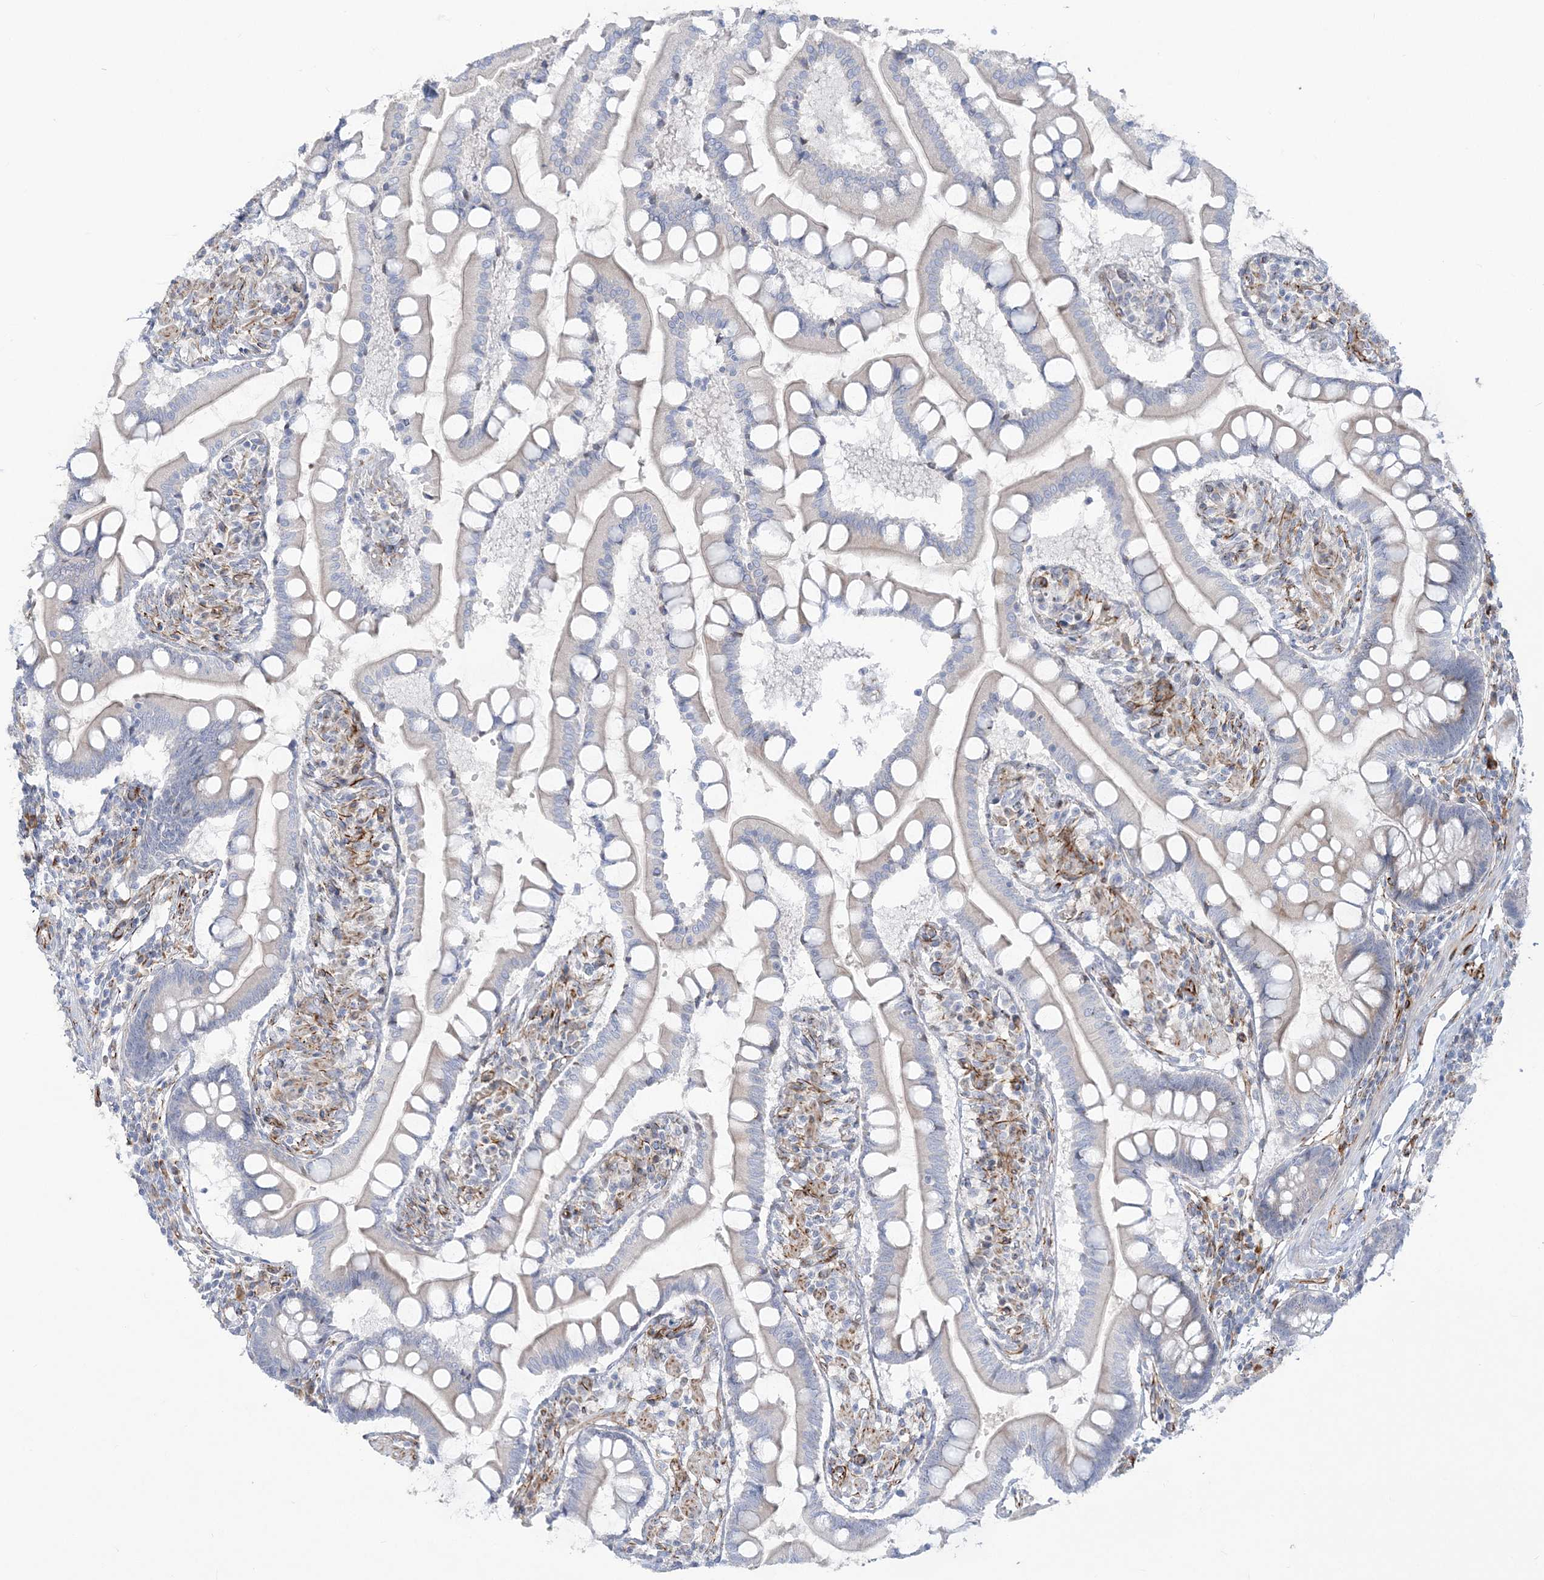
{"staining": {"intensity": "weak", "quantity": "<25%", "location": "cytoplasmic/membranous"}, "tissue": "small intestine", "cell_type": "Glandular cells", "image_type": "normal", "snomed": [{"axis": "morphology", "description": "Normal tissue, NOS"}, {"axis": "topography", "description": "Small intestine"}], "caption": "The micrograph reveals no significant expression in glandular cells of small intestine.", "gene": "PPIL6", "patient": {"sex": "male", "age": 41}}